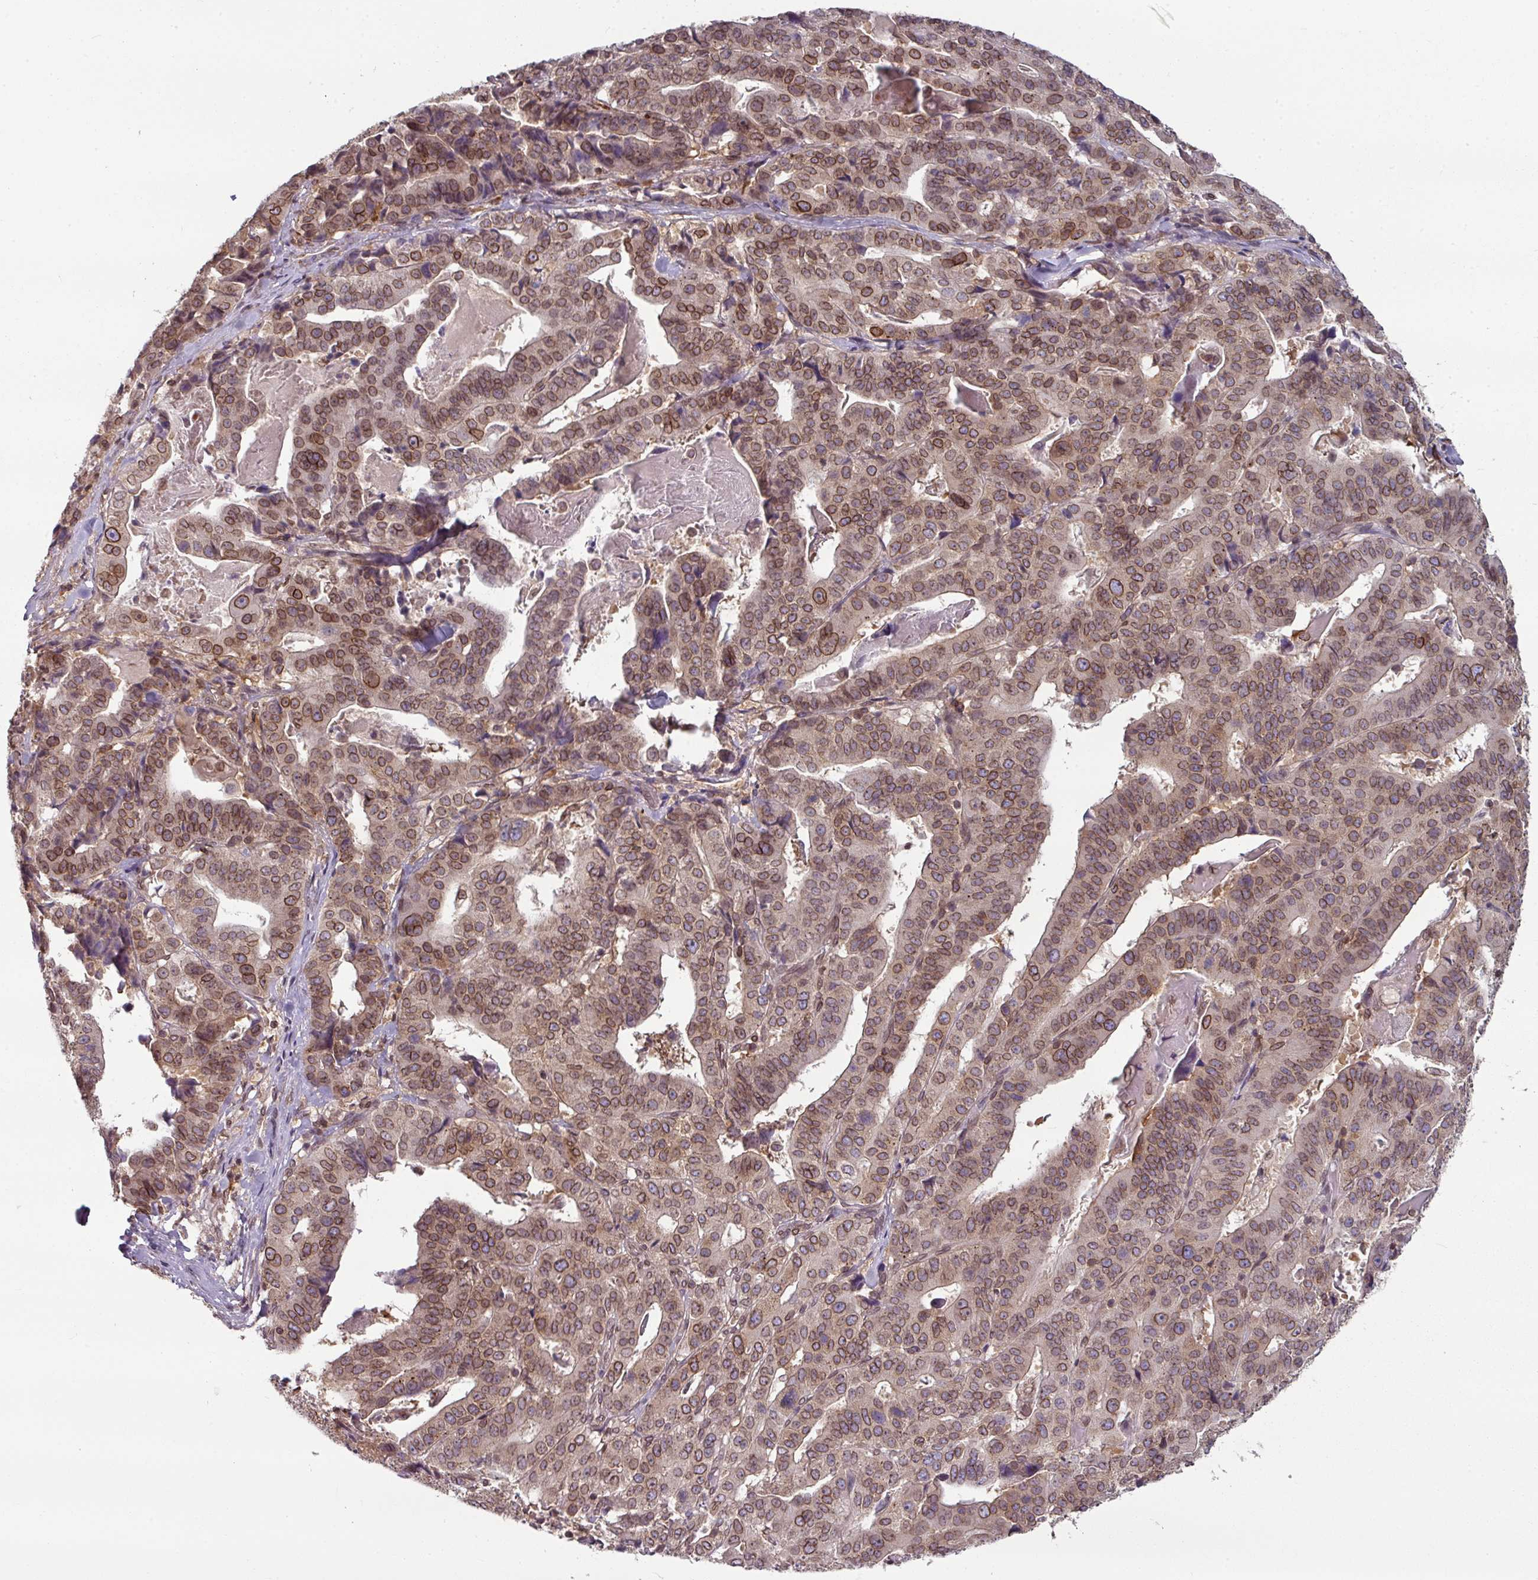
{"staining": {"intensity": "moderate", "quantity": ">75%", "location": "cytoplasmic/membranous,nuclear"}, "tissue": "stomach cancer", "cell_type": "Tumor cells", "image_type": "cancer", "snomed": [{"axis": "morphology", "description": "Adenocarcinoma, NOS"}, {"axis": "topography", "description": "Stomach"}], "caption": "Immunohistochemical staining of human stomach adenocarcinoma displays medium levels of moderate cytoplasmic/membranous and nuclear protein staining in approximately >75% of tumor cells.", "gene": "RANGAP1", "patient": {"sex": "male", "age": 48}}